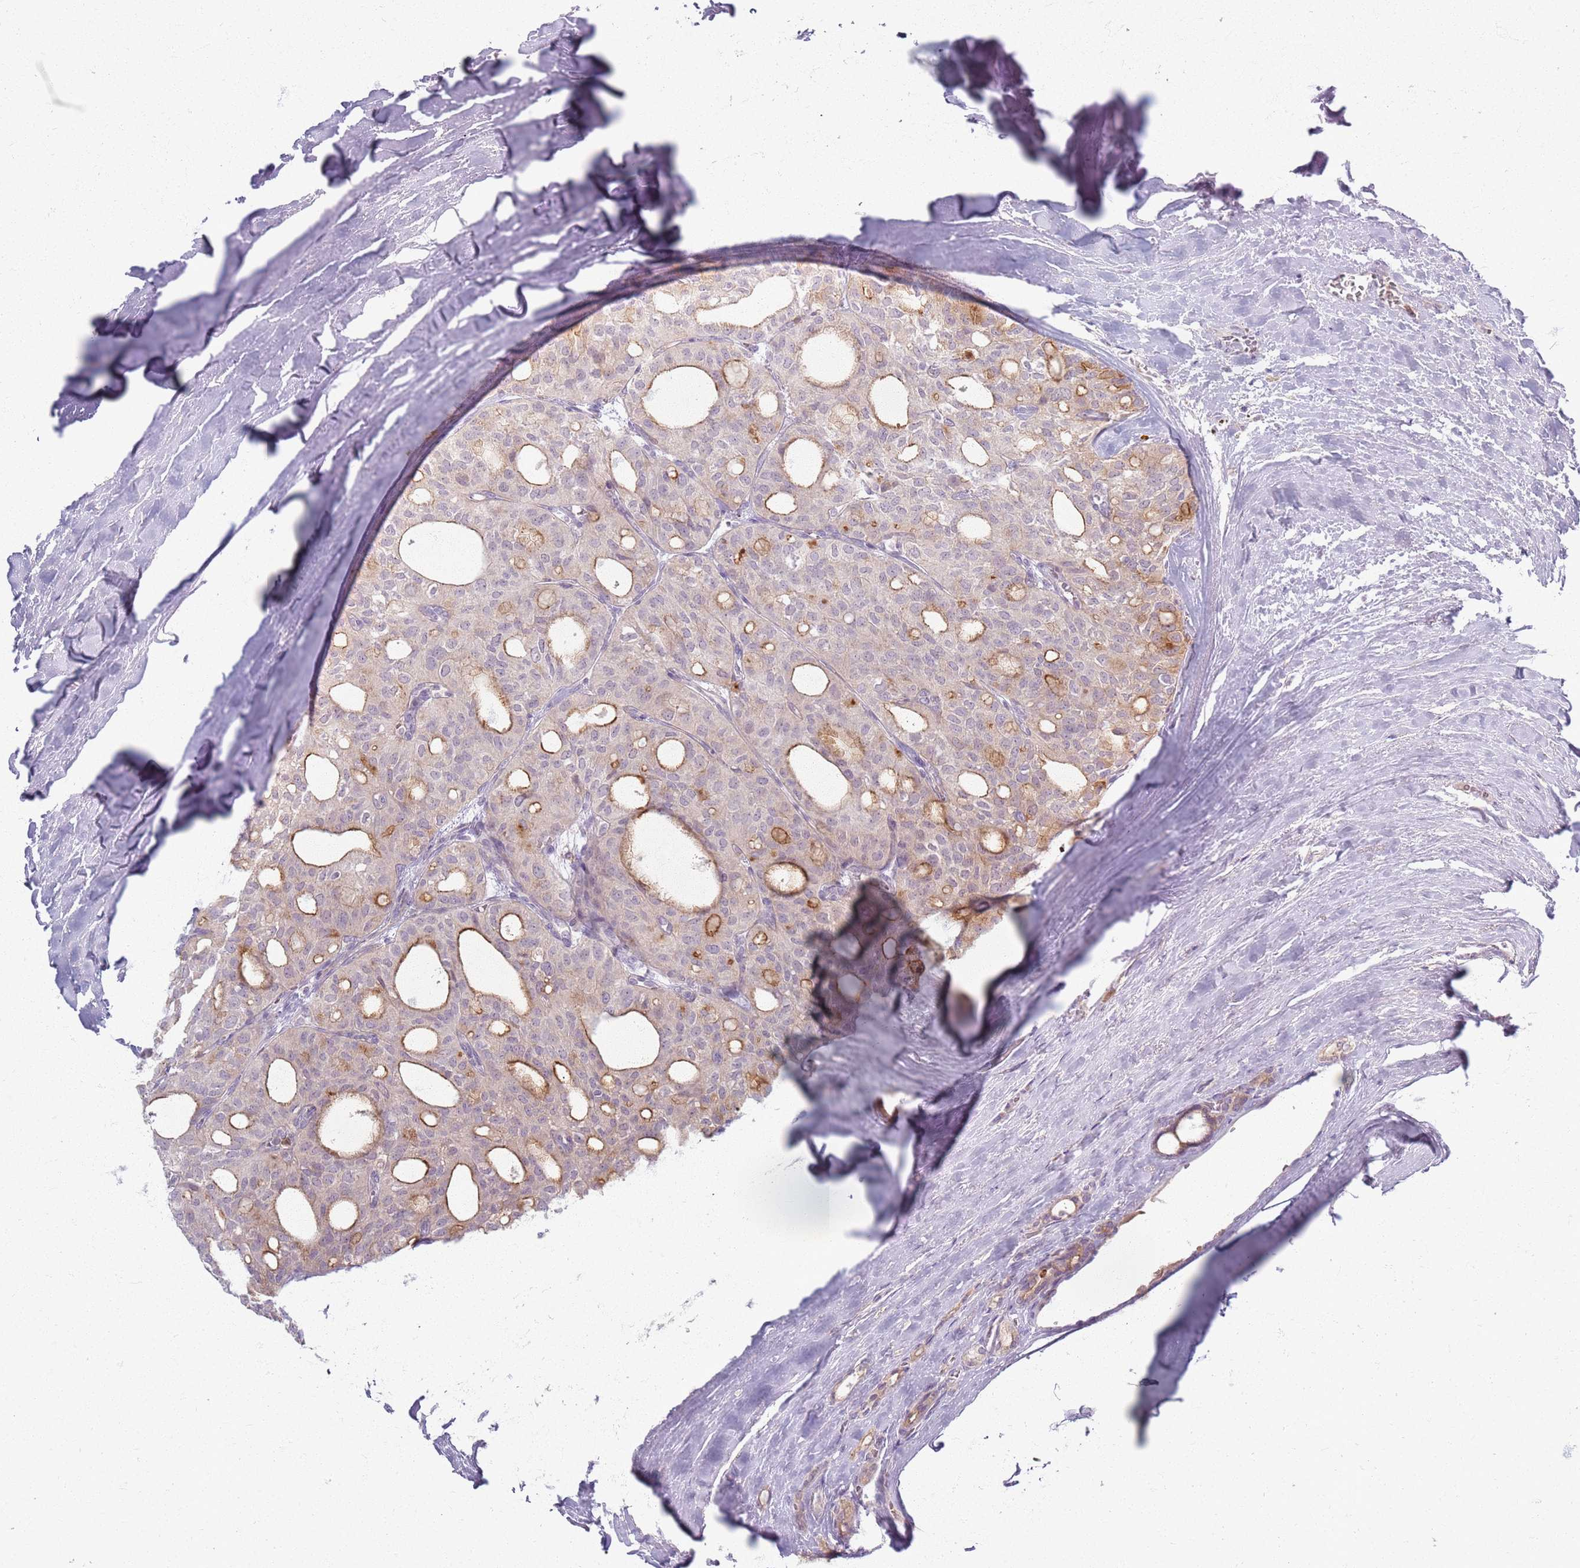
{"staining": {"intensity": "moderate", "quantity": "25%-75%", "location": "cytoplasmic/membranous"}, "tissue": "thyroid cancer", "cell_type": "Tumor cells", "image_type": "cancer", "snomed": [{"axis": "morphology", "description": "Follicular adenoma carcinoma, NOS"}, {"axis": "topography", "description": "Thyroid gland"}], "caption": "Protein staining by immunohistochemistry (IHC) shows moderate cytoplasmic/membranous expression in approximately 25%-75% of tumor cells in thyroid cancer (follicular adenoma carcinoma). (DAB = brown stain, brightfield microscopy at high magnification).", "gene": "ZDHHC2", "patient": {"sex": "male", "age": 75}}